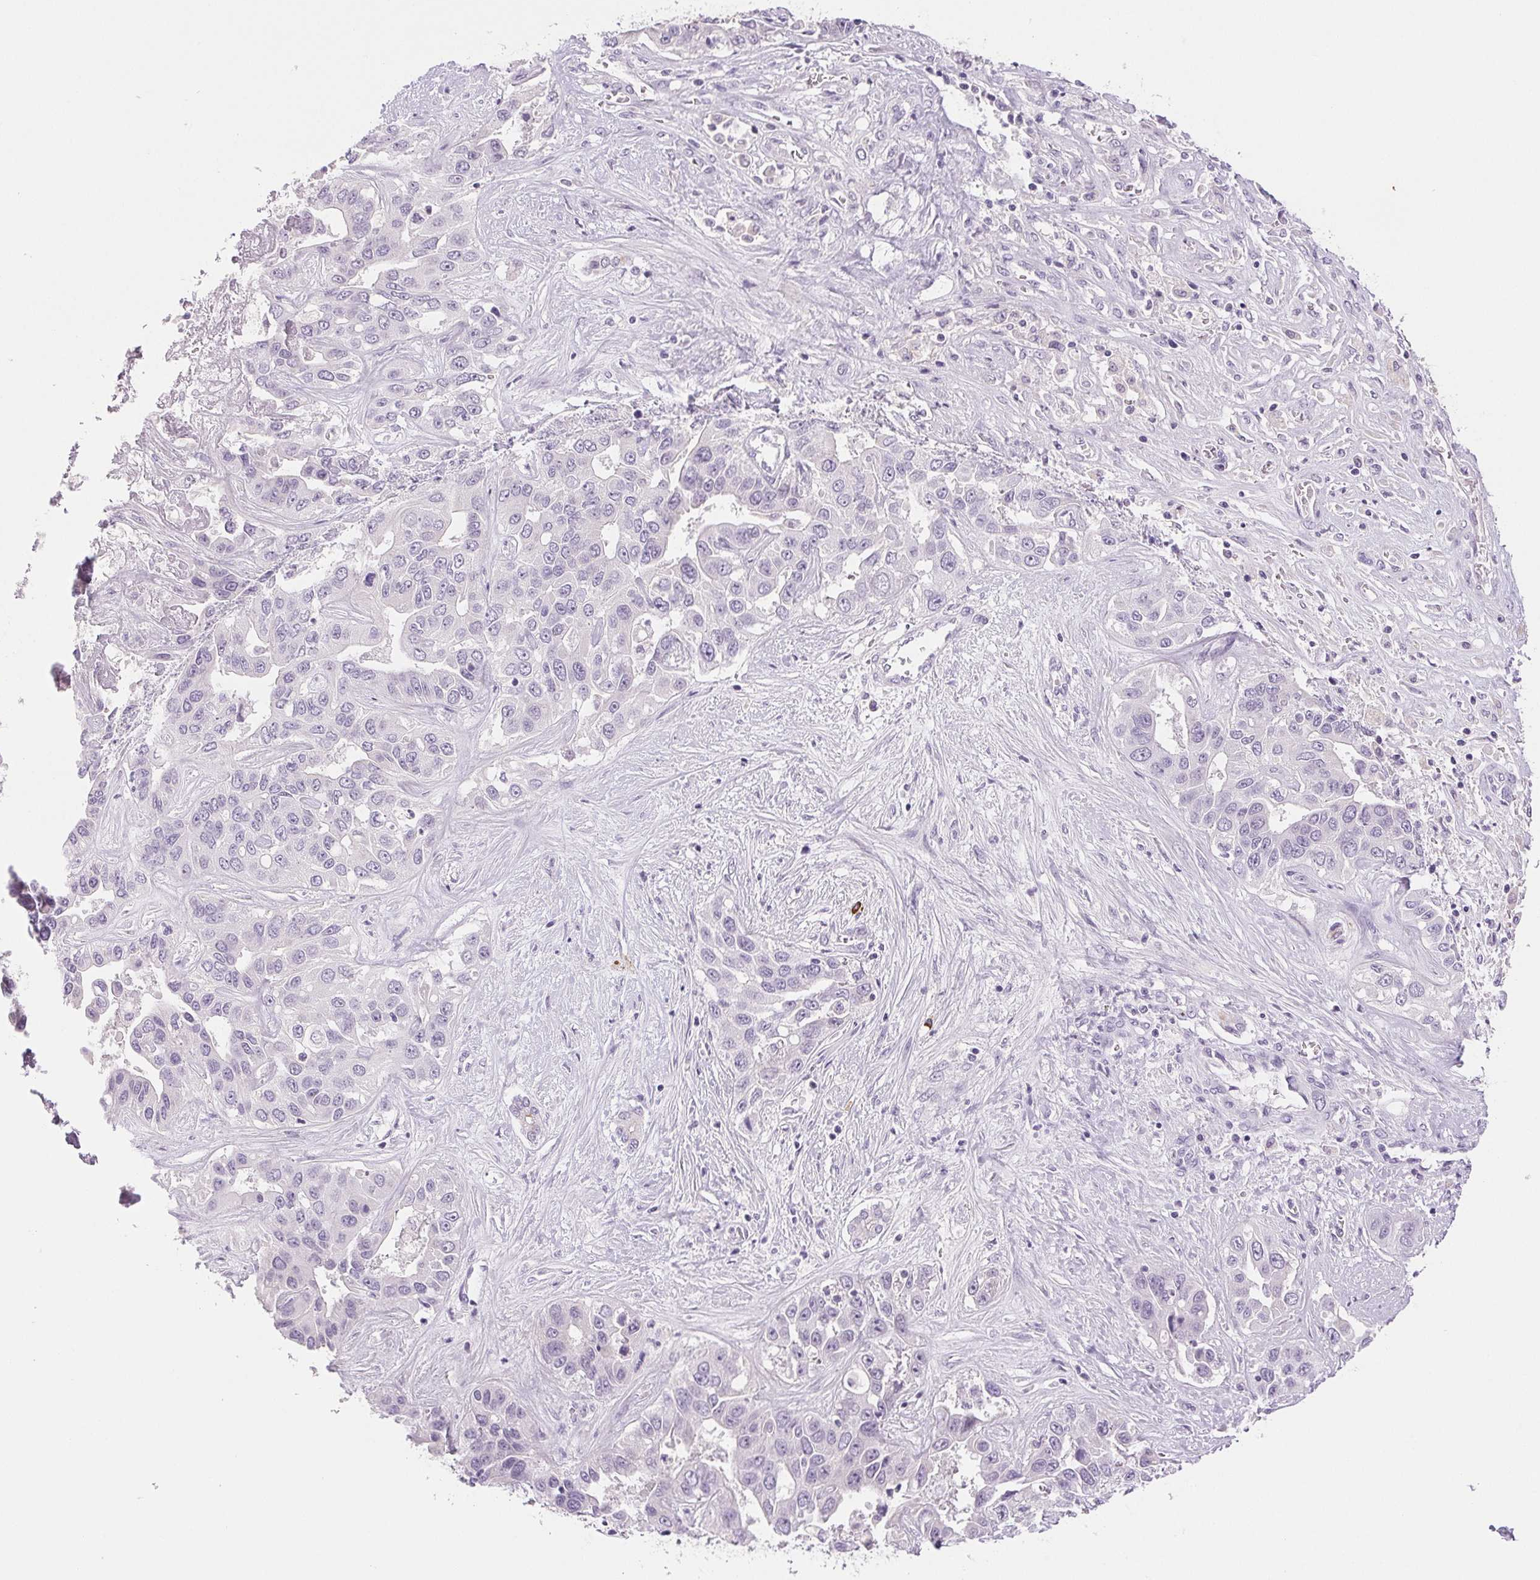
{"staining": {"intensity": "negative", "quantity": "none", "location": "none"}, "tissue": "liver cancer", "cell_type": "Tumor cells", "image_type": "cancer", "snomed": [{"axis": "morphology", "description": "Cholangiocarcinoma"}, {"axis": "topography", "description": "Liver"}], "caption": "Immunohistochemical staining of human liver cholangiocarcinoma displays no significant expression in tumor cells. The staining is performed using DAB brown chromogen with nuclei counter-stained in using hematoxylin.", "gene": "IFIT1B", "patient": {"sex": "female", "age": 52}}